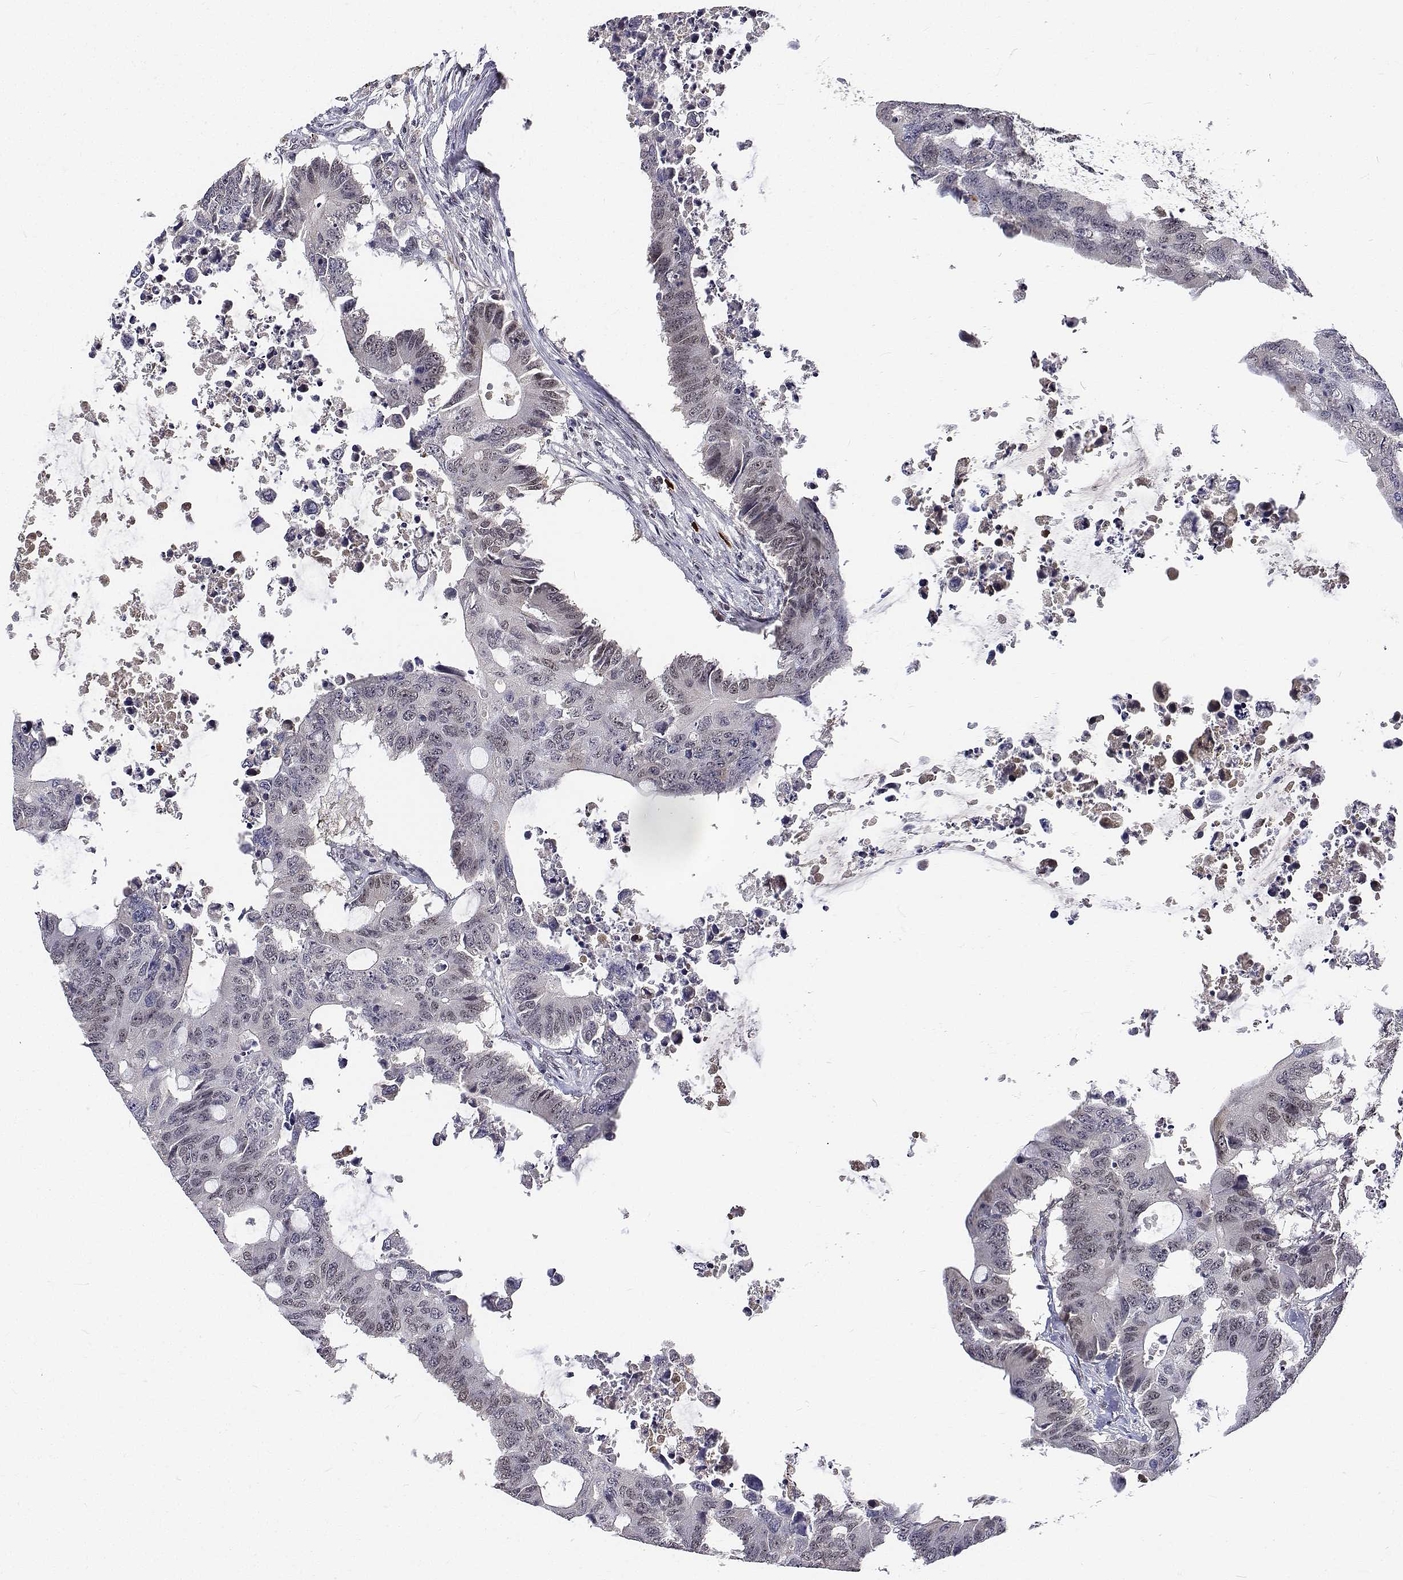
{"staining": {"intensity": "negative", "quantity": "none", "location": "none"}, "tissue": "colorectal cancer", "cell_type": "Tumor cells", "image_type": "cancer", "snomed": [{"axis": "morphology", "description": "Adenocarcinoma, NOS"}, {"axis": "topography", "description": "Colon"}], "caption": "Tumor cells show no significant protein expression in colorectal cancer. (Brightfield microscopy of DAB (3,3'-diaminobenzidine) immunohistochemistry at high magnification).", "gene": "ATRX", "patient": {"sex": "male", "age": 71}}